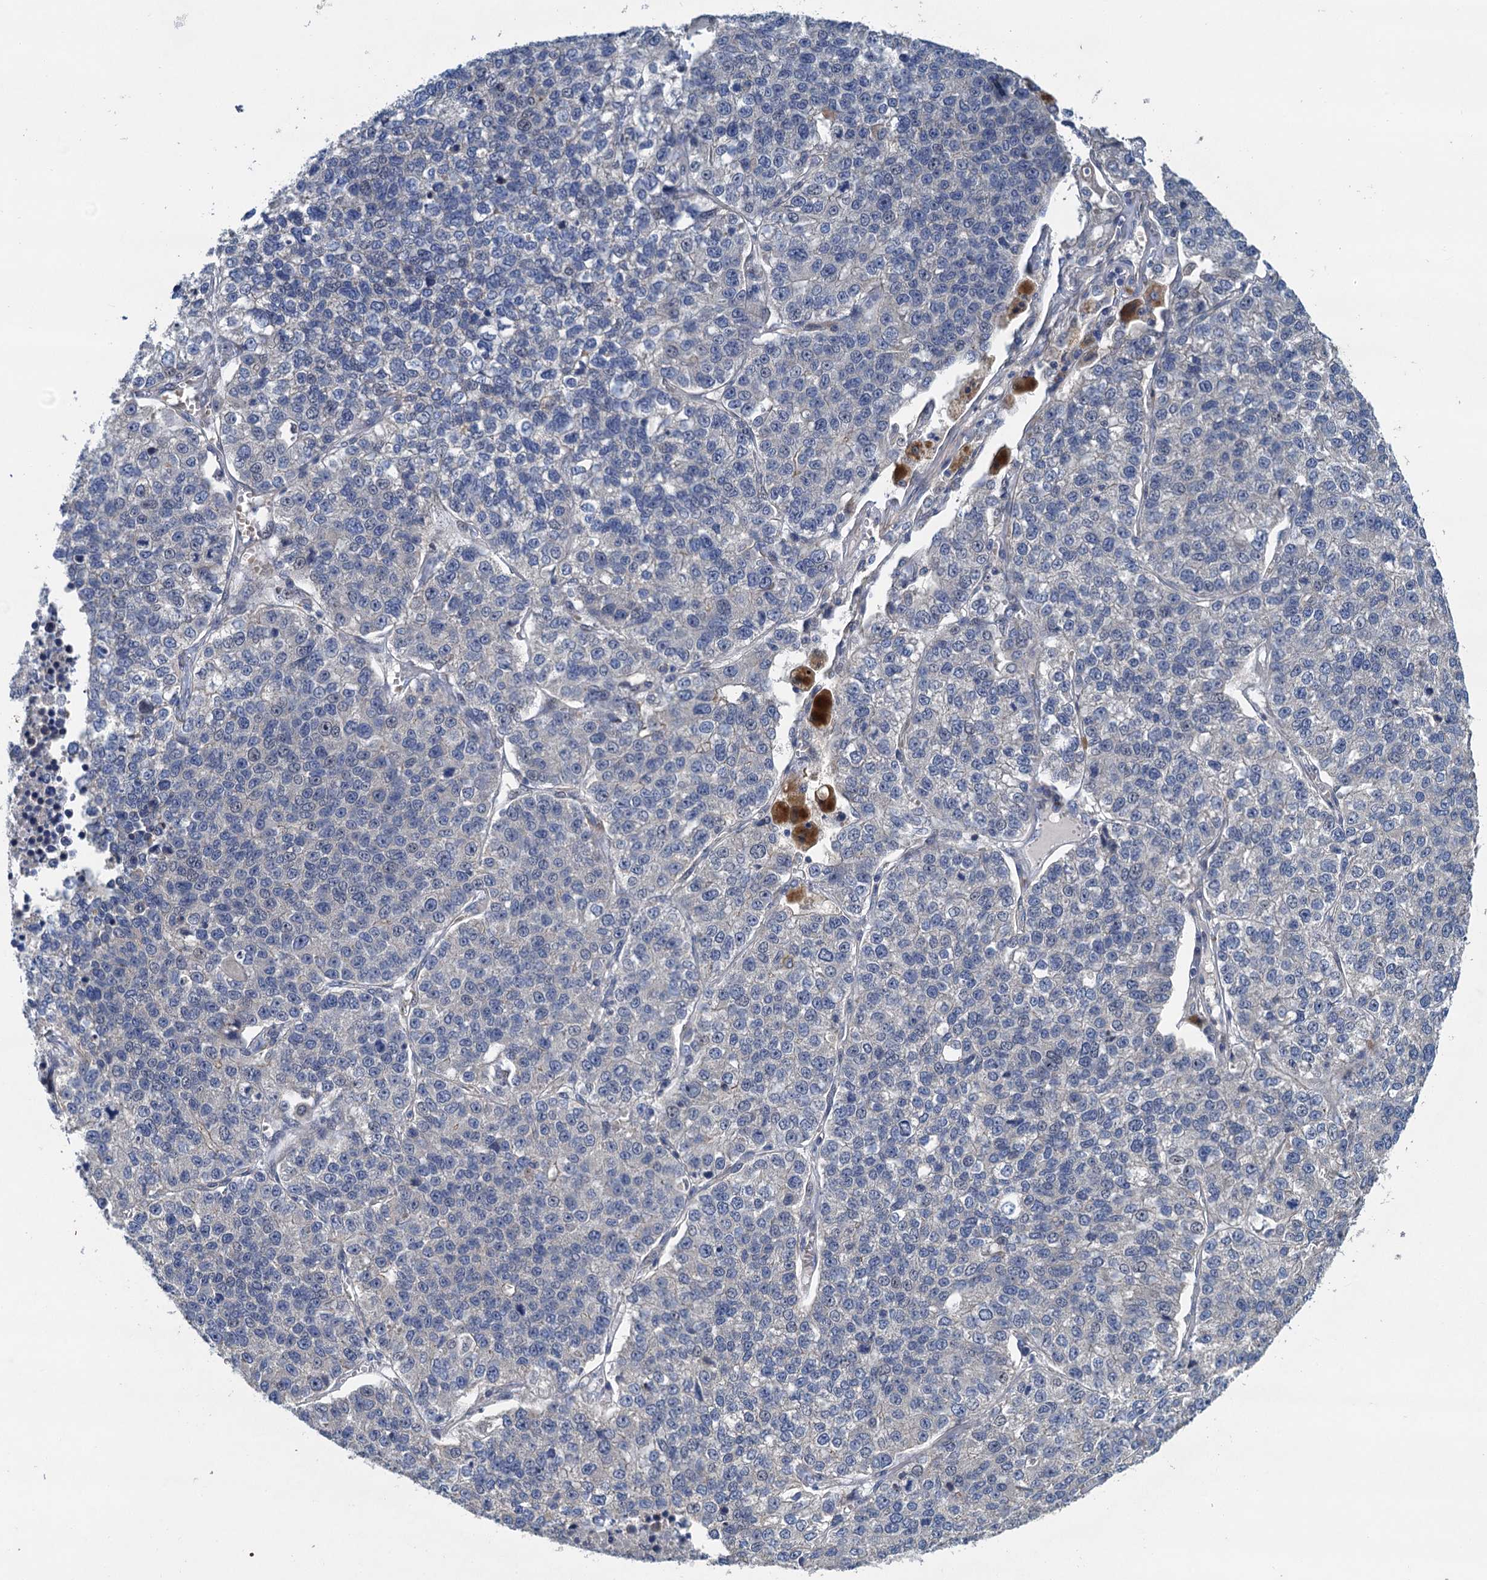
{"staining": {"intensity": "negative", "quantity": "none", "location": "none"}, "tissue": "lung cancer", "cell_type": "Tumor cells", "image_type": "cancer", "snomed": [{"axis": "morphology", "description": "Adenocarcinoma, NOS"}, {"axis": "topography", "description": "Lung"}], "caption": "This is an IHC image of adenocarcinoma (lung). There is no positivity in tumor cells.", "gene": "TRAF7", "patient": {"sex": "male", "age": 49}}